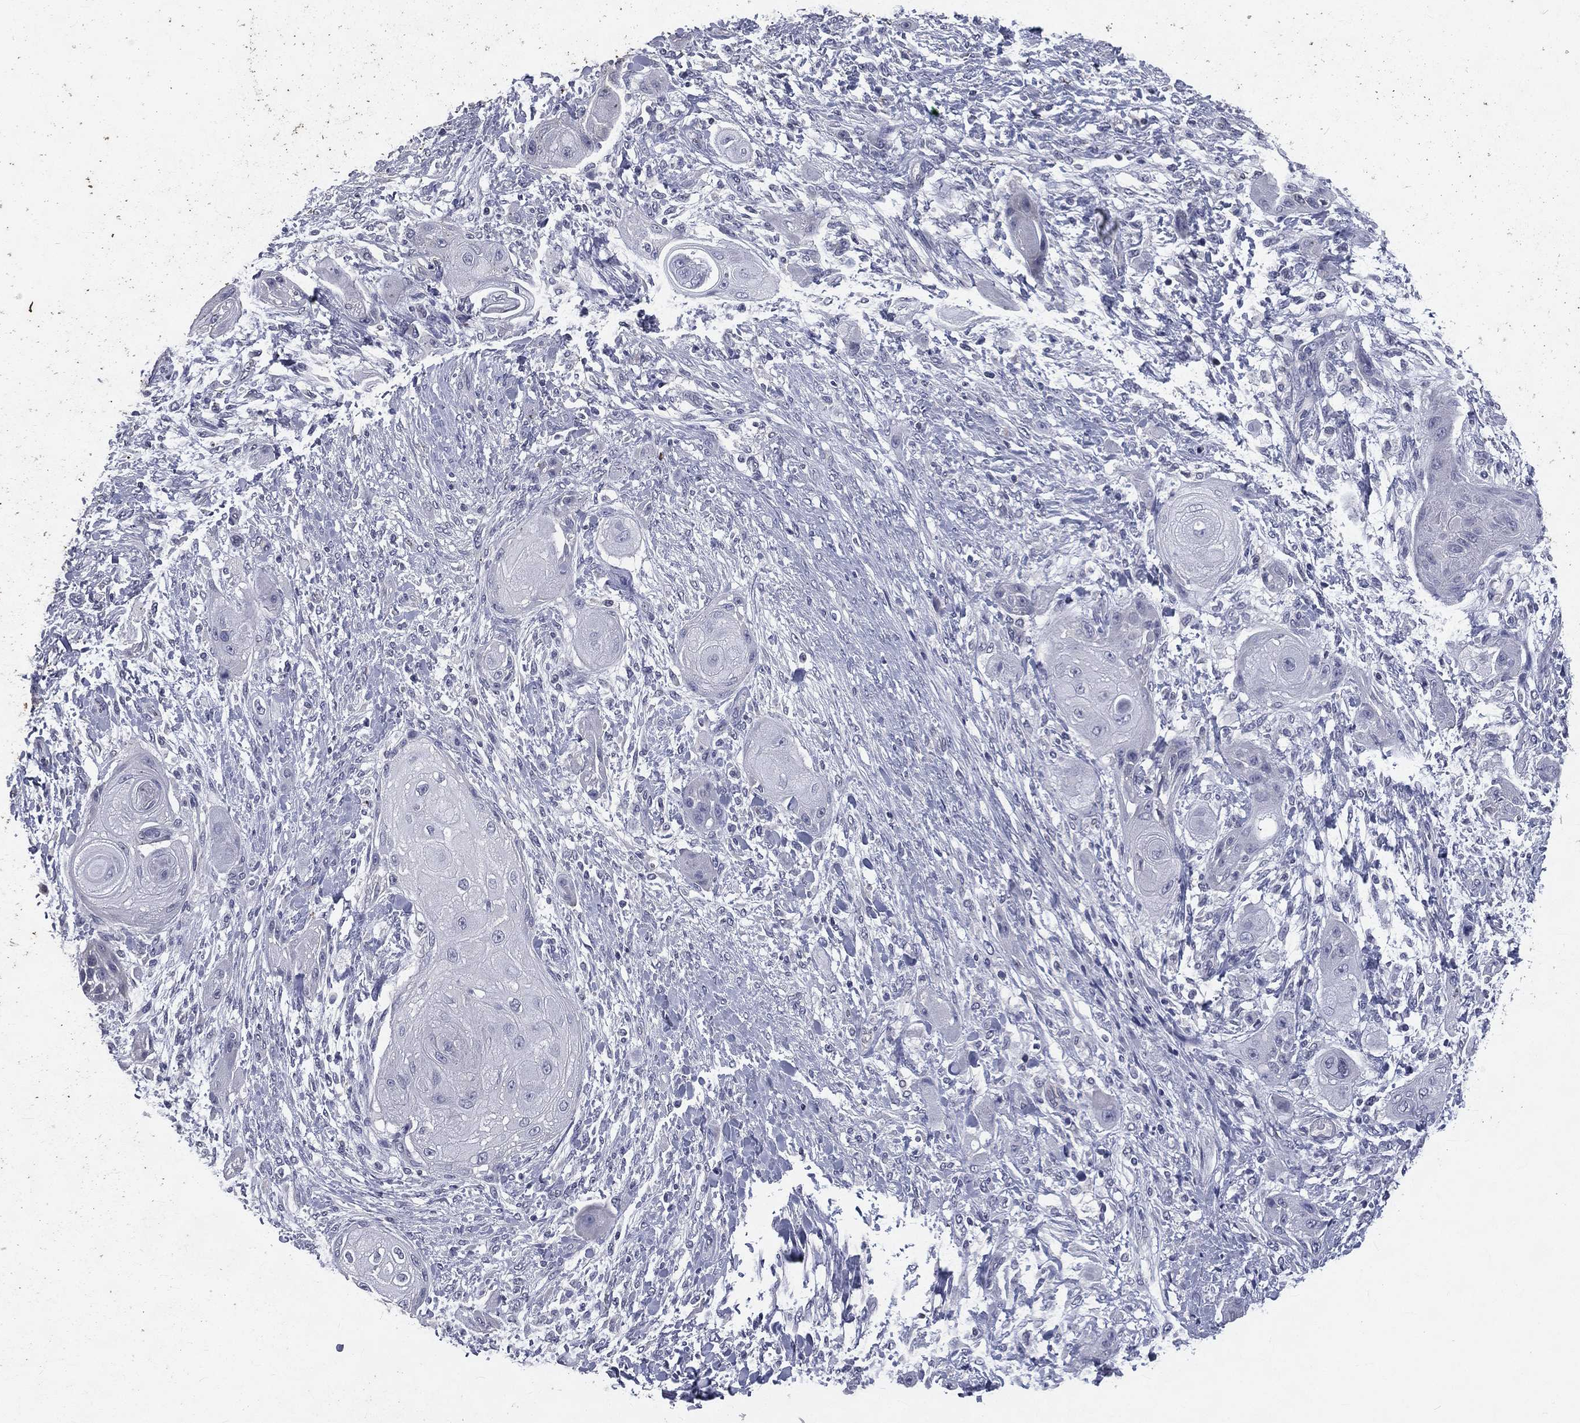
{"staining": {"intensity": "negative", "quantity": "none", "location": "none"}, "tissue": "skin cancer", "cell_type": "Tumor cells", "image_type": "cancer", "snomed": [{"axis": "morphology", "description": "Squamous cell carcinoma, NOS"}, {"axis": "topography", "description": "Skin"}], "caption": "This is a histopathology image of IHC staining of skin squamous cell carcinoma, which shows no staining in tumor cells.", "gene": "IFT27", "patient": {"sex": "male", "age": 62}}